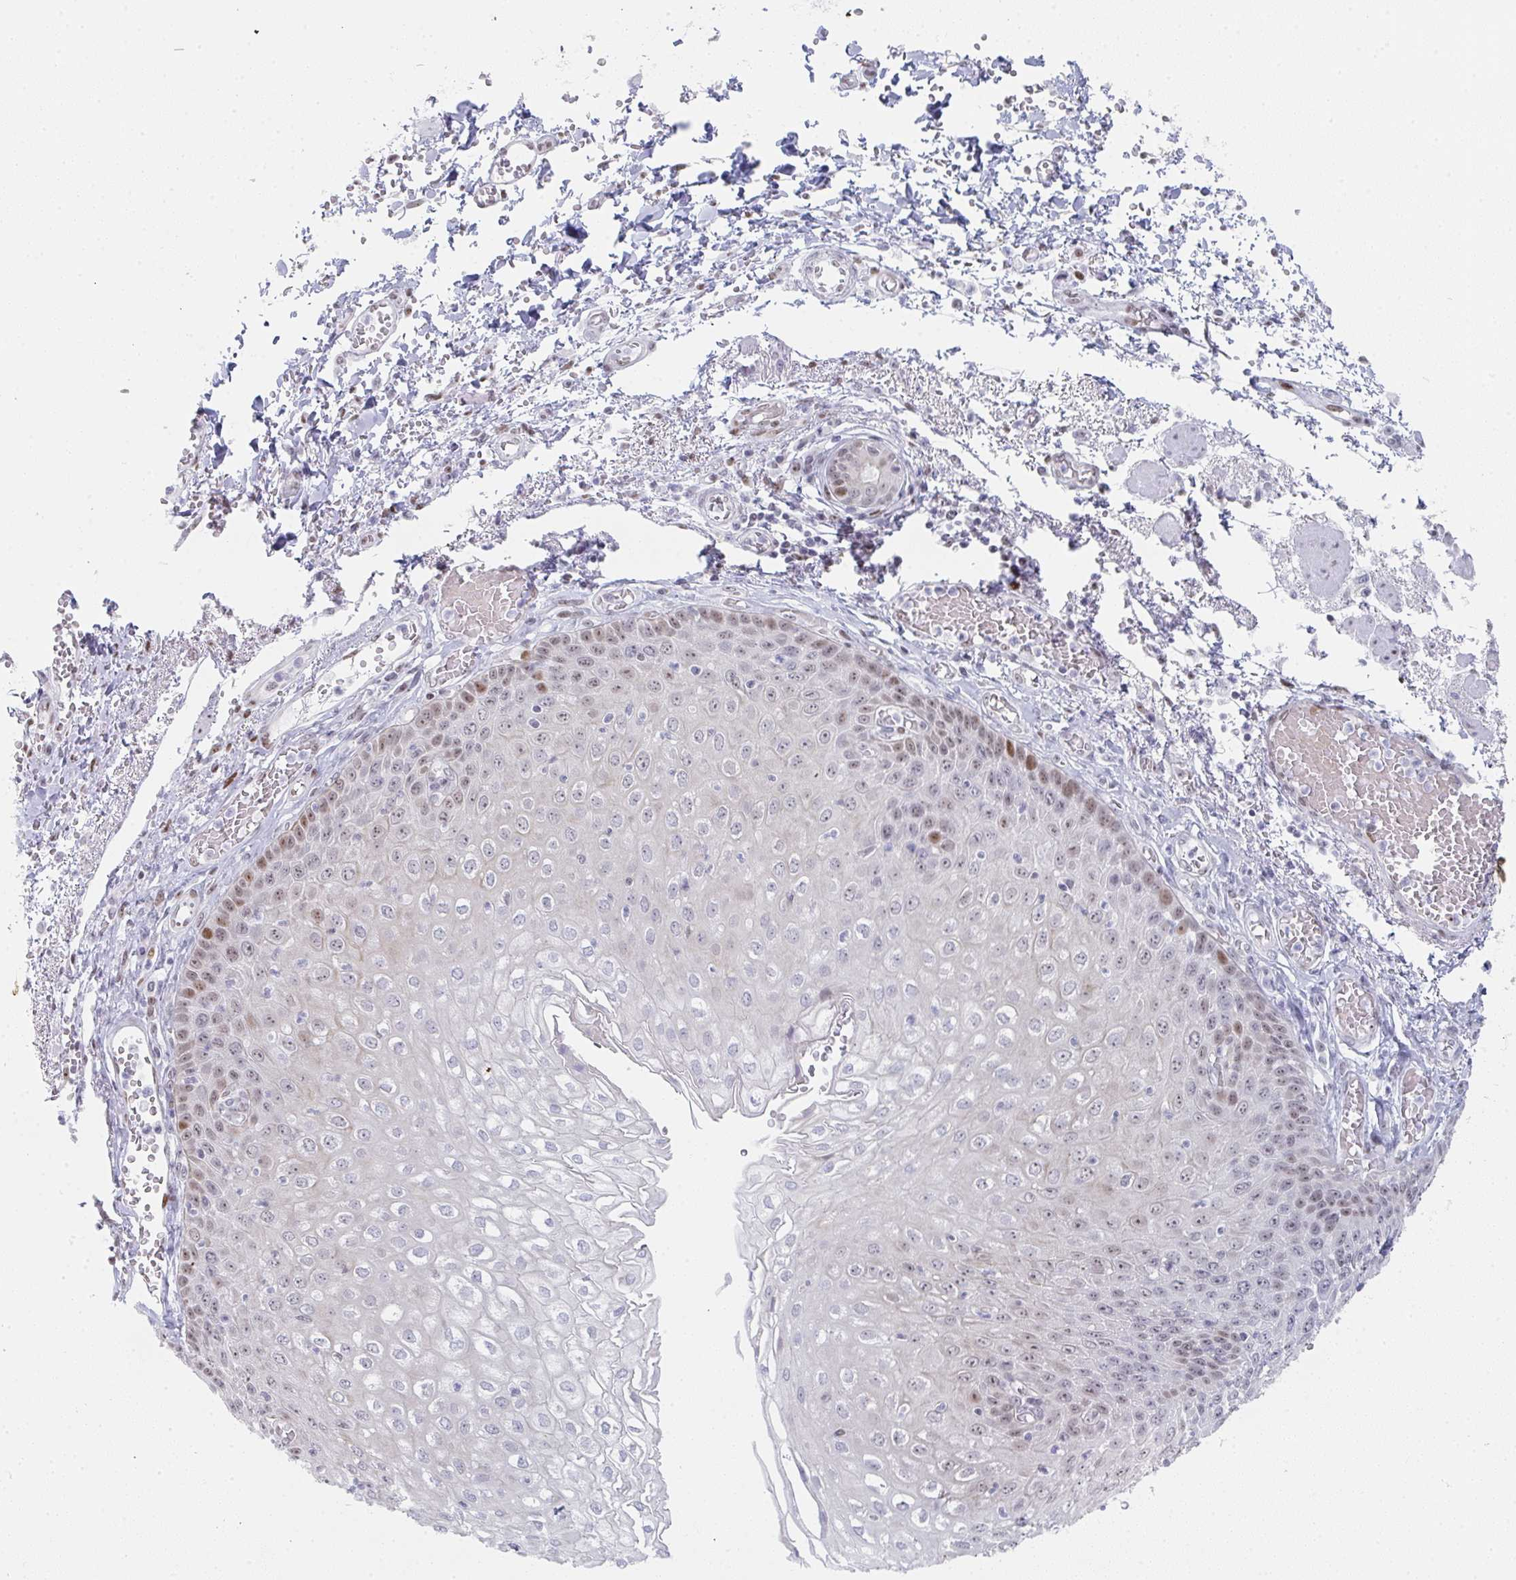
{"staining": {"intensity": "strong", "quantity": "<25%", "location": "nuclear"}, "tissue": "esophagus", "cell_type": "Squamous epithelial cells", "image_type": "normal", "snomed": [{"axis": "morphology", "description": "Normal tissue, NOS"}, {"axis": "morphology", "description": "Adenocarcinoma, NOS"}, {"axis": "topography", "description": "Esophagus"}], "caption": "Immunohistochemical staining of unremarkable esophagus displays strong nuclear protein staining in approximately <25% of squamous epithelial cells.", "gene": "POU2AF2", "patient": {"sex": "male", "age": 81}}